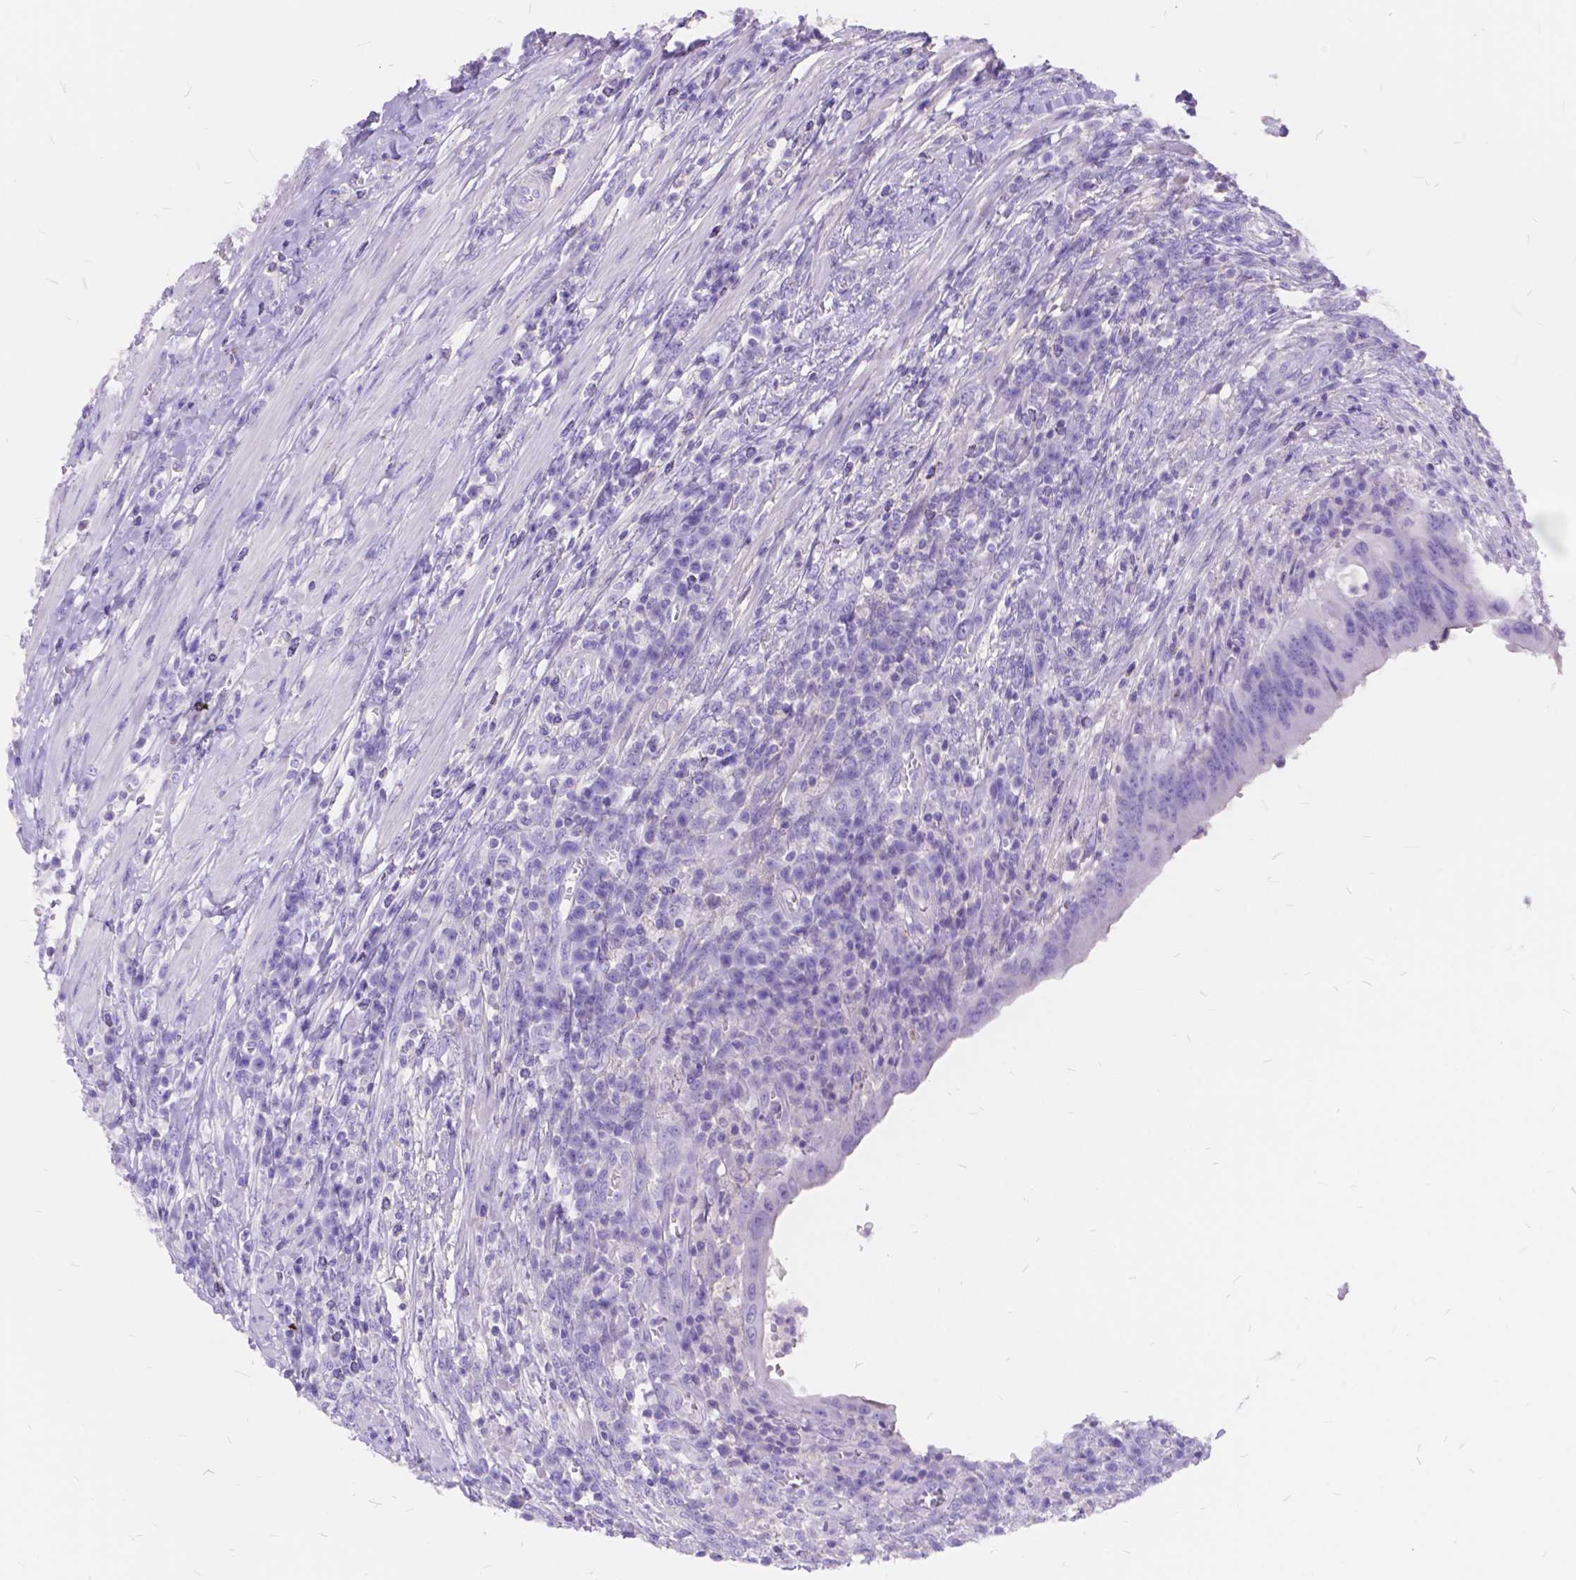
{"staining": {"intensity": "negative", "quantity": "none", "location": "none"}, "tissue": "colorectal cancer", "cell_type": "Tumor cells", "image_type": "cancer", "snomed": [{"axis": "morphology", "description": "Adenocarcinoma, NOS"}, {"axis": "topography", "description": "Colon"}], "caption": "DAB (3,3'-diaminobenzidine) immunohistochemical staining of colorectal cancer (adenocarcinoma) reveals no significant expression in tumor cells.", "gene": "FOXL2", "patient": {"sex": "male", "age": 65}}